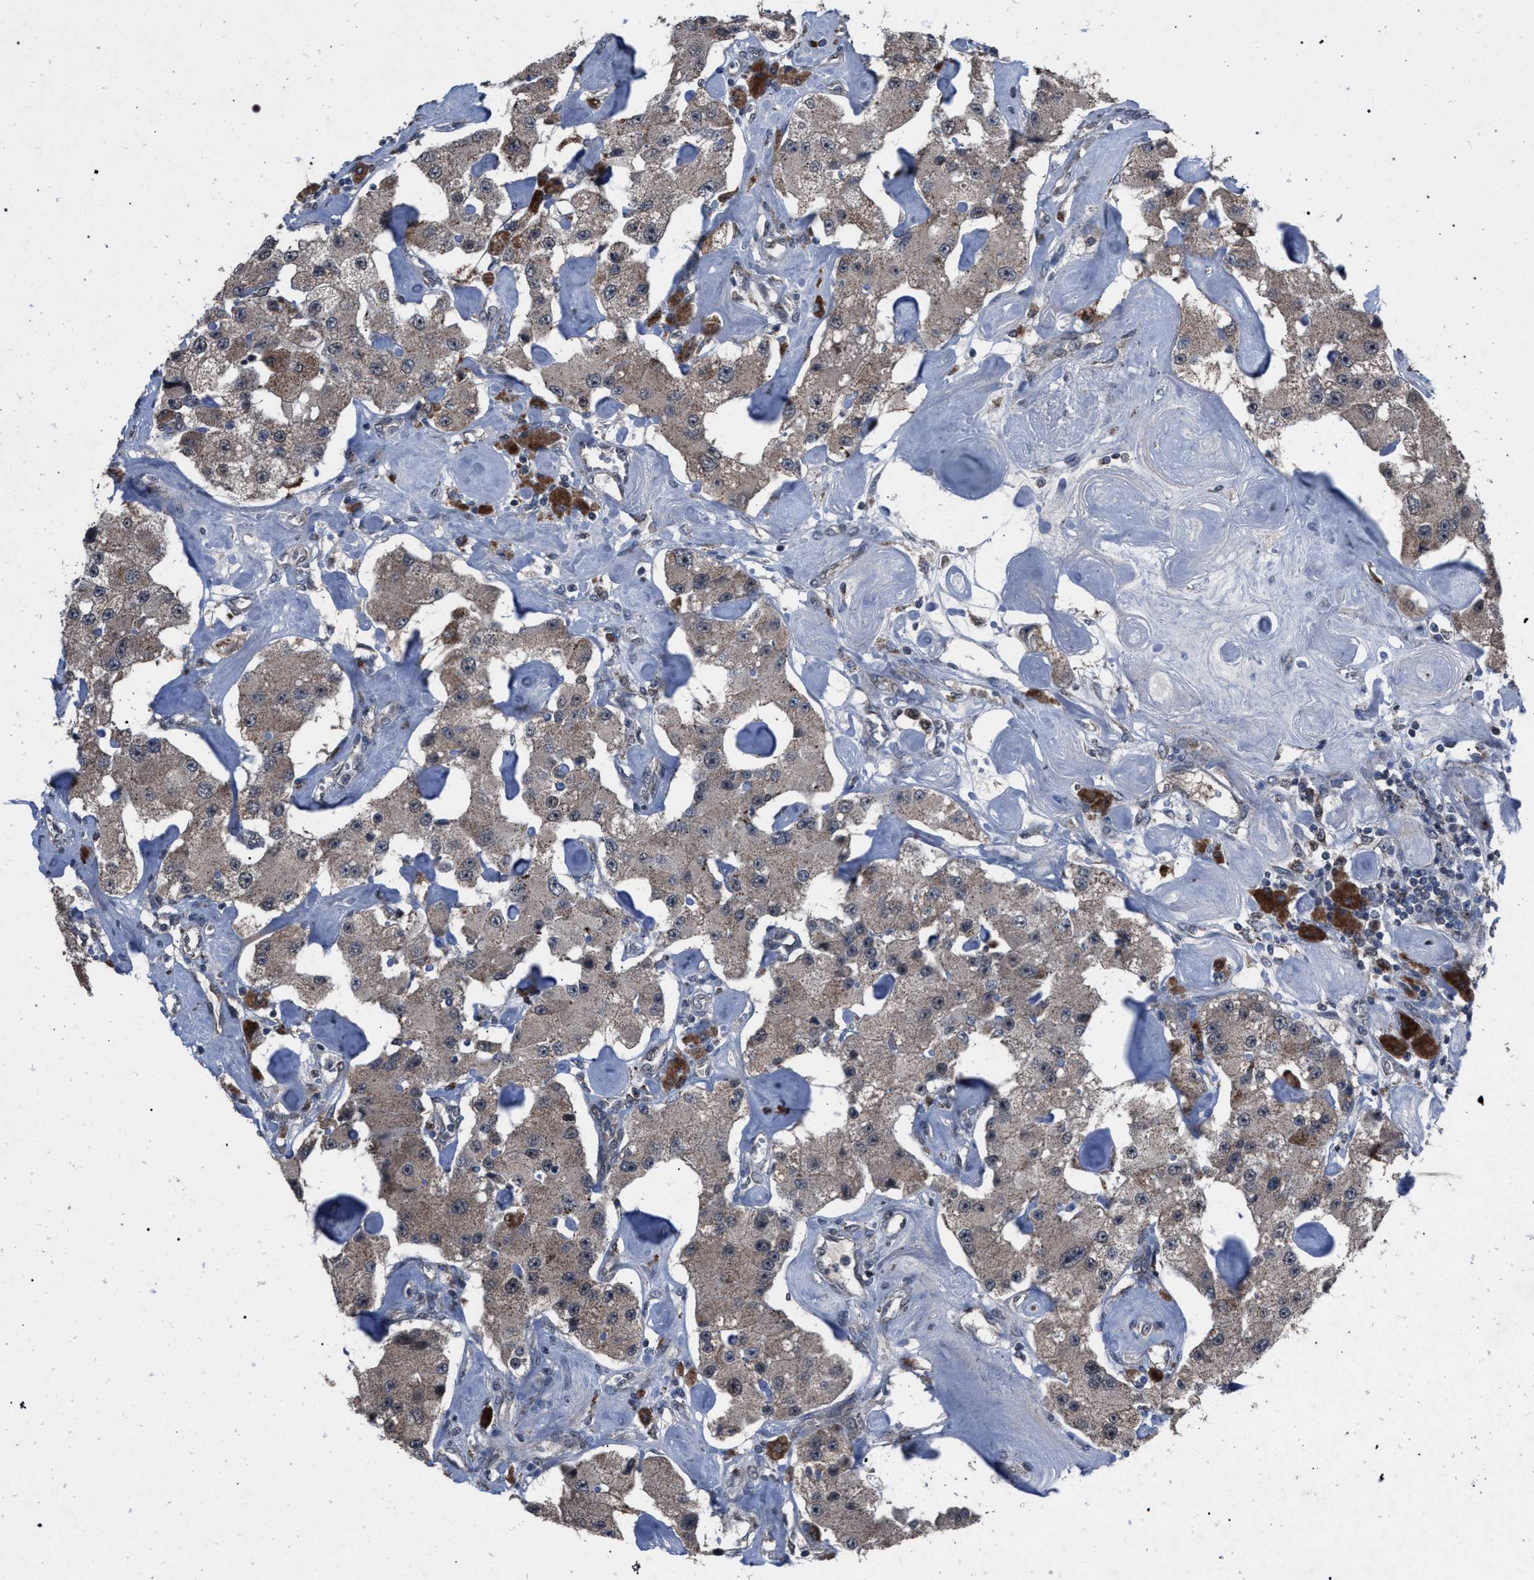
{"staining": {"intensity": "weak", "quantity": "25%-75%", "location": "cytoplasmic/membranous"}, "tissue": "carcinoid", "cell_type": "Tumor cells", "image_type": "cancer", "snomed": [{"axis": "morphology", "description": "Carcinoid, malignant, NOS"}, {"axis": "topography", "description": "Pancreas"}], "caption": "Protein expression analysis of carcinoid displays weak cytoplasmic/membranous staining in approximately 25%-75% of tumor cells. Using DAB (brown) and hematoxylin (blue) stains, captured at high magnification using brightfield microscopy.", "gene": "HSD17B4", "patient": {"sex": "male", "age": 41}}